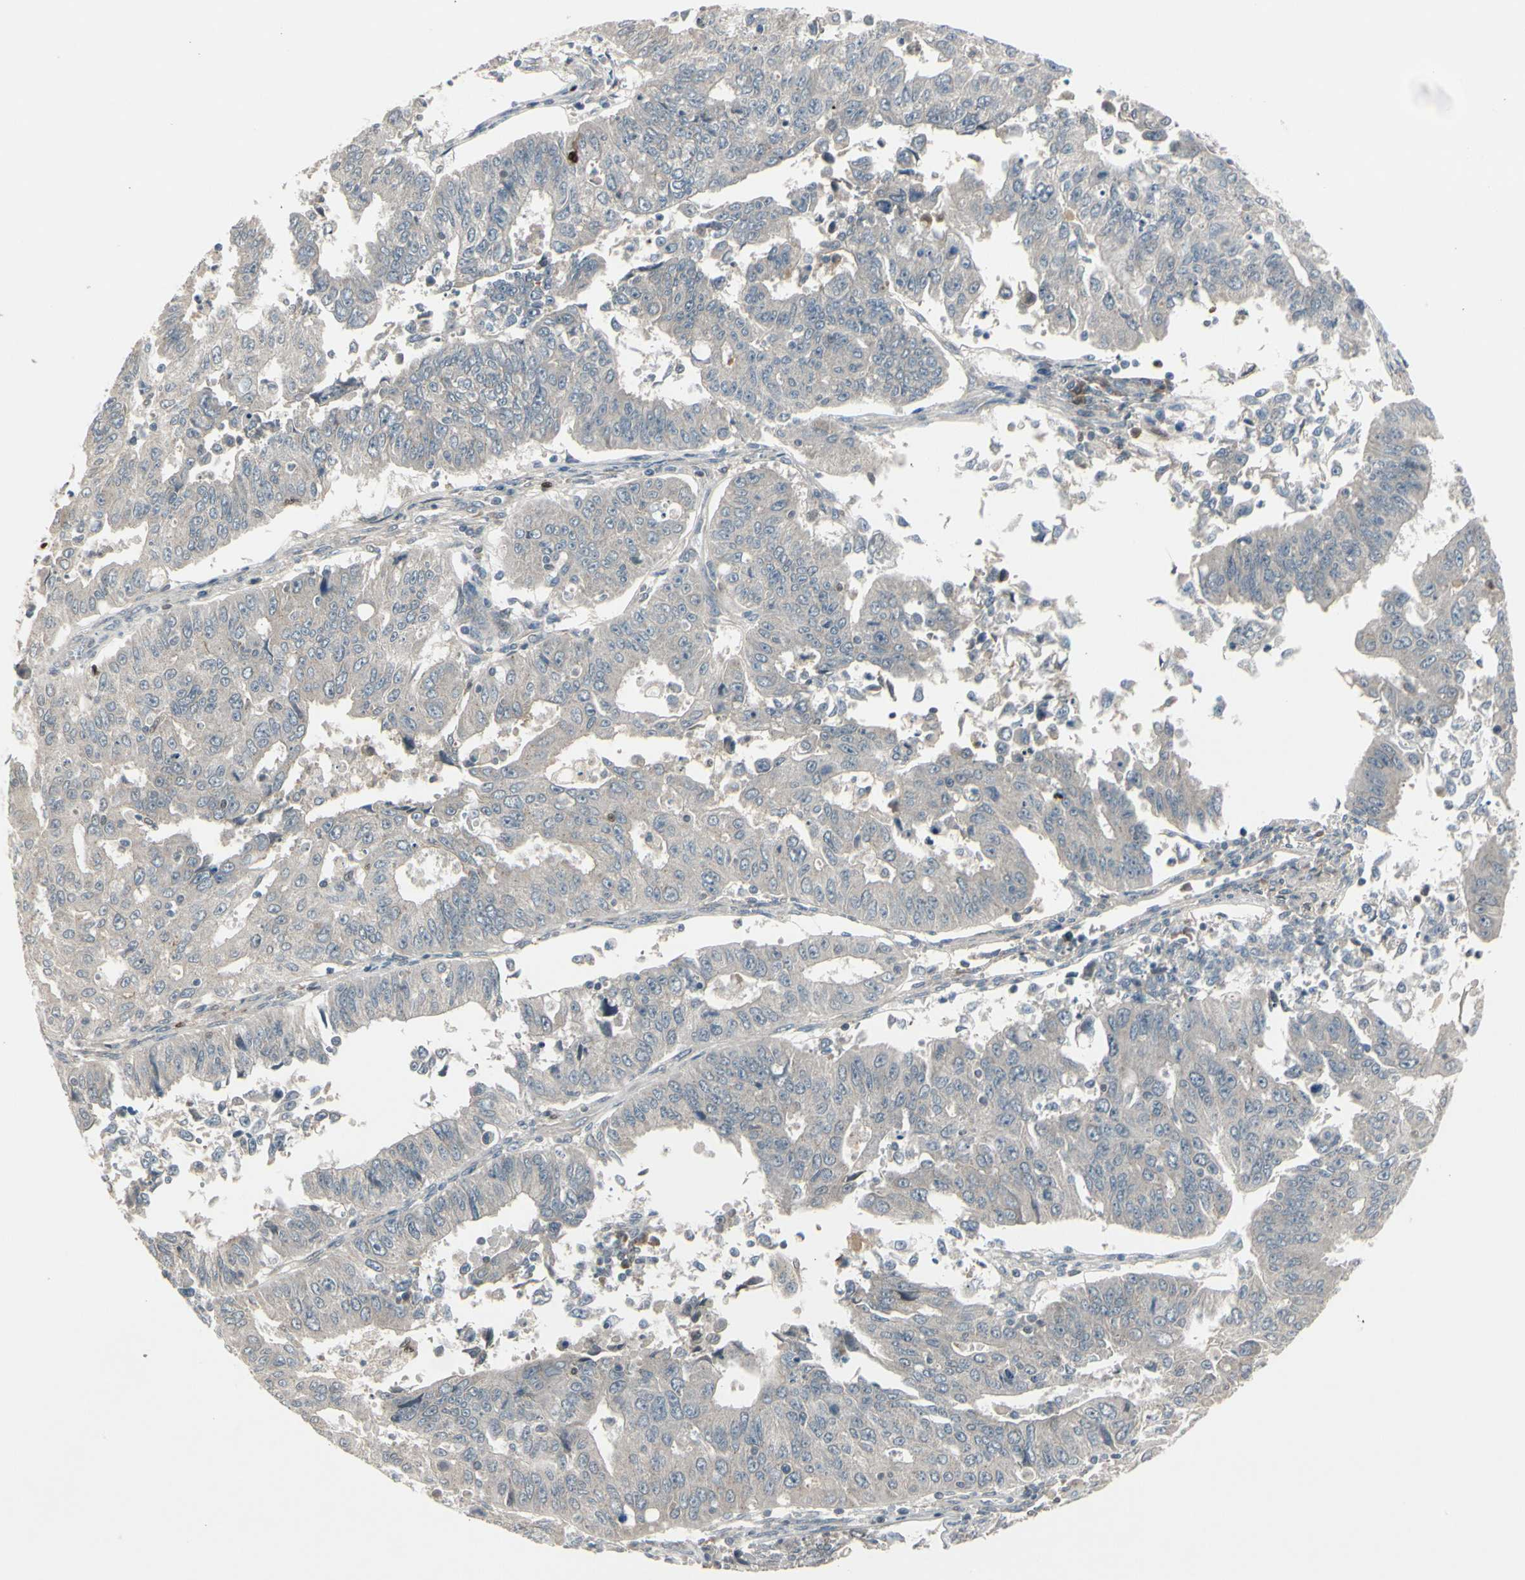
{"staining": {"intensity": "negative", "quantity": "none", "location": "none"}, "tissue": "endometrial cancer", "cell_type": "Tumor cells", "image_type": "cancer", "snomed": [{"axis": "morphology", "description": "Adenocarcinoma, NOS"}, {"axis": "topography", "description": "Endometrium"}], "caption": "This is a histopathology image of IHC staining of endometrial cancer, which shows no positivity in tumor cells.", "gene": "FHDC1", "patient": {"sex": "female", "age": 42}}